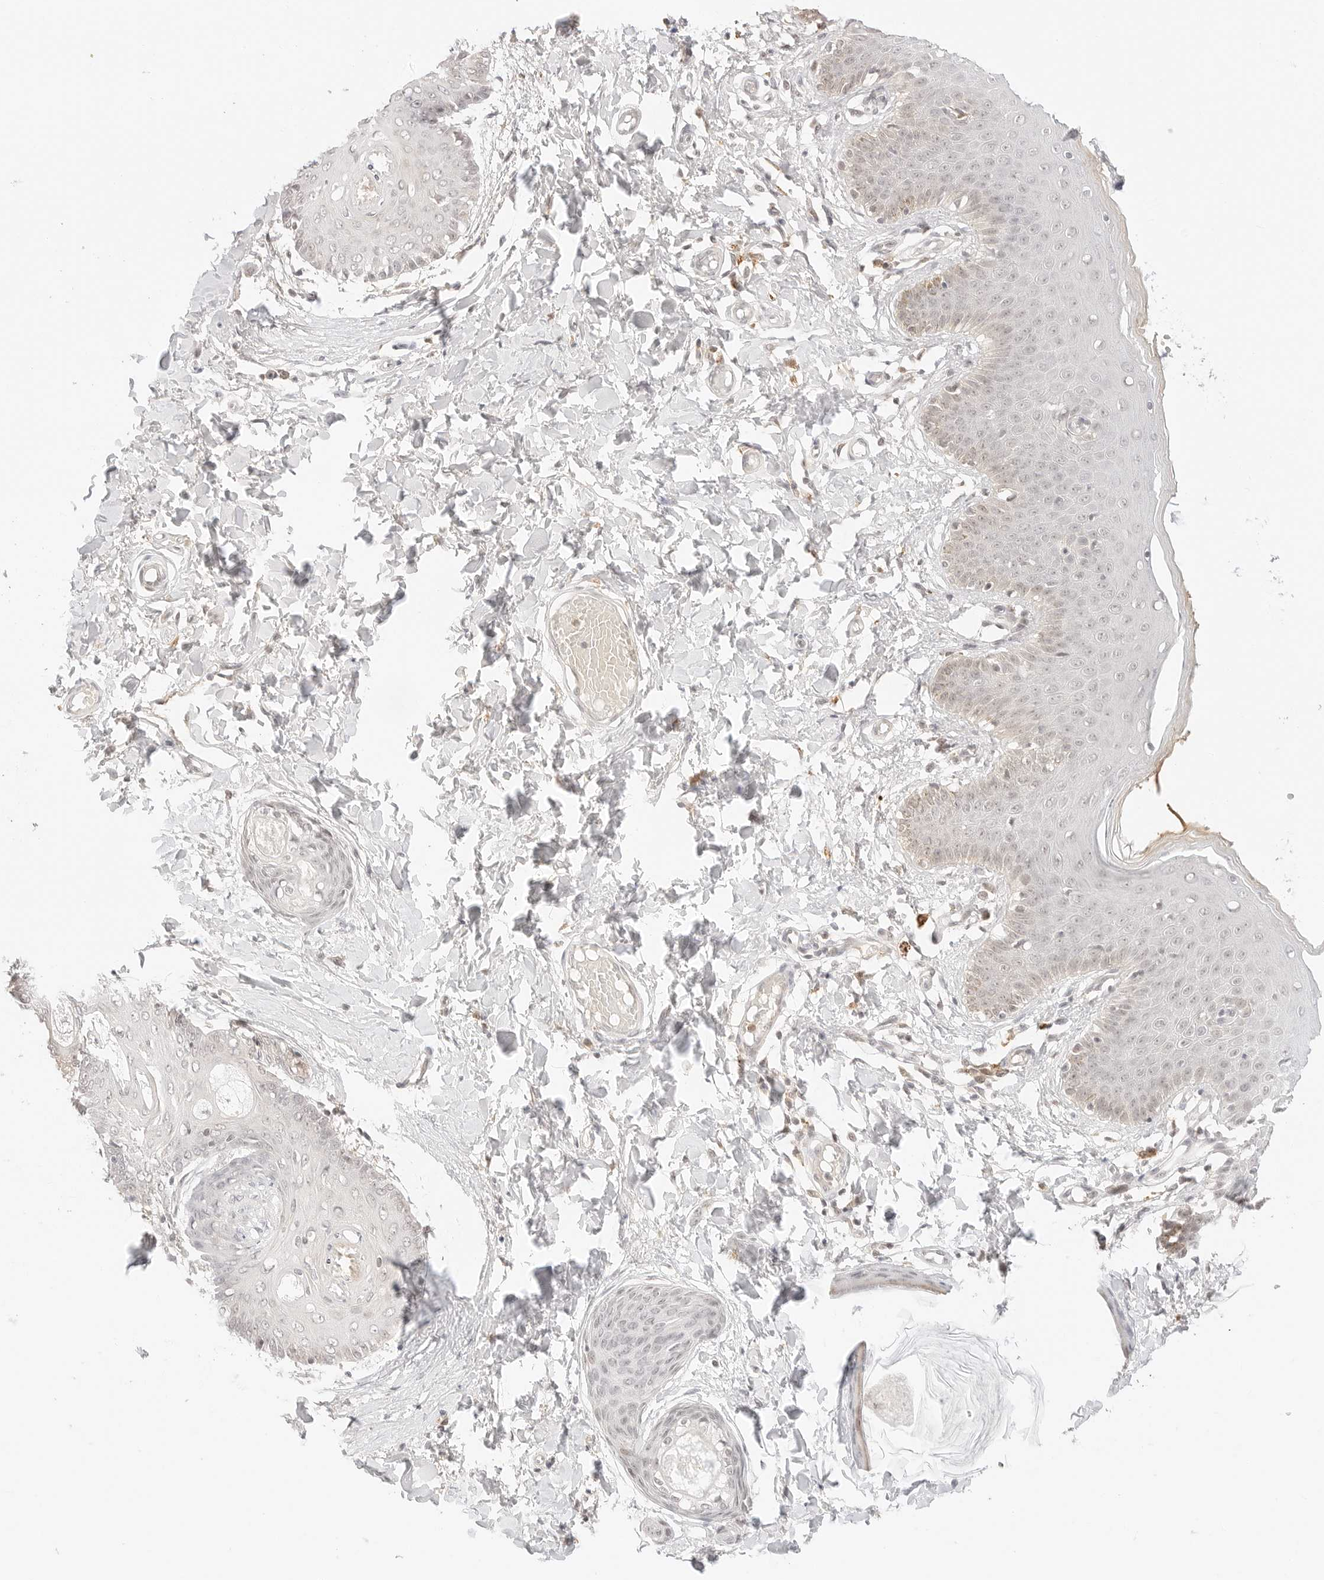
{"staining": {"intensity": "weak", "quantity": "25%-75%", "location": "nuclear"}, "tissue": "skin", "cell_type": "Epidermal cells", "image_type": "normal", "snomed": [{"axis": "morphology", "description": "Normal tissue, NOS"}, {"axis": "topography", "description": "Vulva"}], "caption": "A low amount of weak nuclear expression is present in approximately 25%-75% of epidermal cells in unremarkable skin. Nuclei are stained in blue.", "gene": "RPS6KL1", "patient": {"sex": "female", "age": 66}}